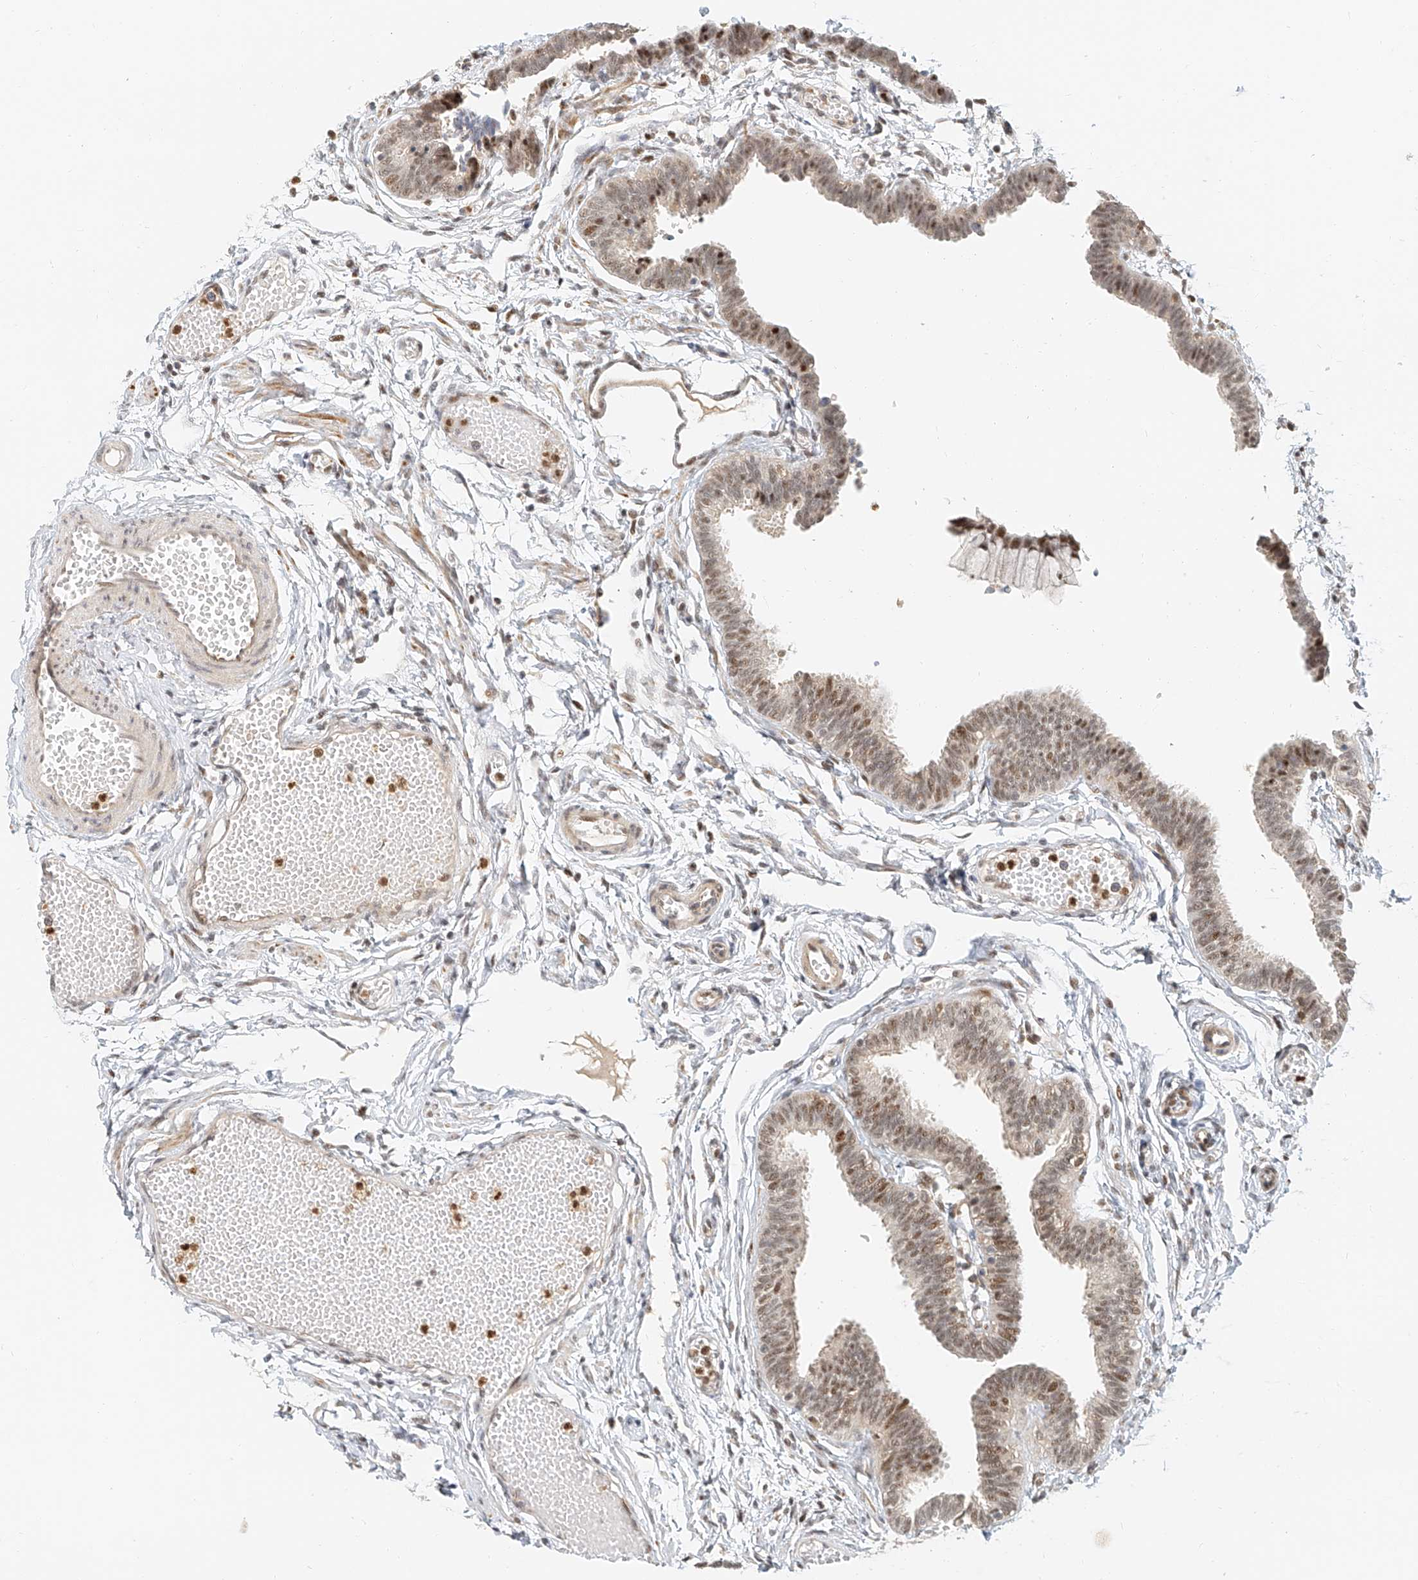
{"staining": {"intensity": "moderate", "quantity": ">75%", "location": "nuclear"}, "tissue": "fallopian tube", "cell_type": "Glandular cells", "image_type": "normal", "snomed": [{"axis": "morphology", "description": "Normal tissue, NOS"}, {"axis": "topography", "description": "Fallopian tube"}, {"axis": "topography", "description": "Ovary"}], "caption": "There is medium levels of moderate nuclear positivity in glandular cells of unremarkable fallopian tube, as demonstrated by immunohistochemical staining (brown color).", "gene": "CXorf58", "patient": {"sex": "female", "age": 23}}